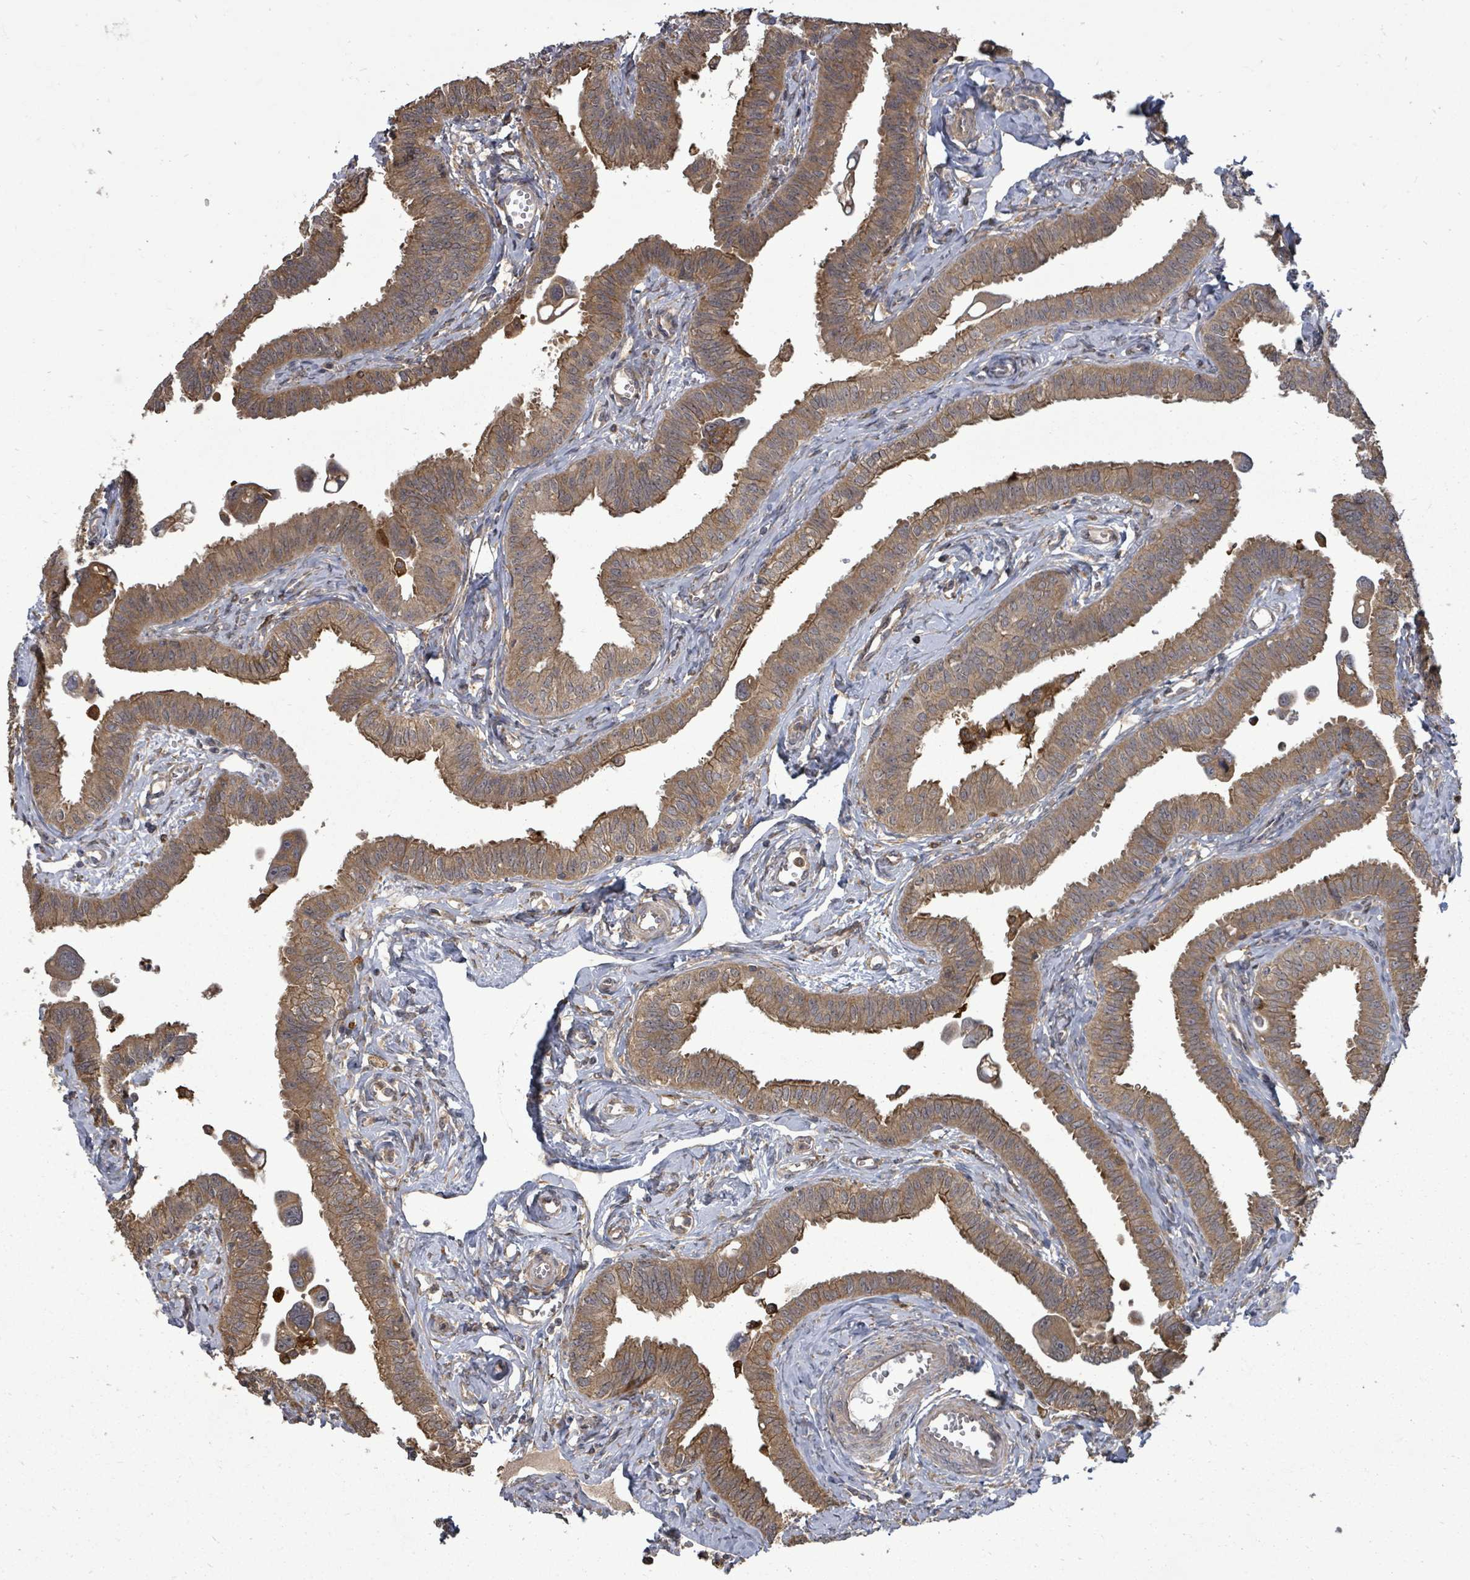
{"staining": {"intensity": "moderate", "quantity": ">75%", "location": "cytoplasmic/membranous"}, "tissue": "fallopian tube", "cell_type": "Glandular cells", "image_type": "normal", "snomed": [{"axis": "morphology", "description": "Normal tissue, NOS"}, {"axis": "morphology", "description": "Carcinoma, NOS"}, {"axis": "topography", "description": "Fallopian tube"}, {"axis": "topography", "description": "Ovary"}], "caption": "Immunohistochemistry (IHC) staining of unremarkable fallopian tube, which demonstrates medium levels of moderate cytoplasmic/membranous staining in approximately >75% of glandular cells indicating moderate cytoplasmic/membranous protein positivity. The staining was performed using DAB (3,3'-diaminobenzidine) (brown) for protein detection and nuclei were counterstained in hematoxylin (blue).", "gene": "EIF3CL", "patient": {"sex": "female", "age": 59}}